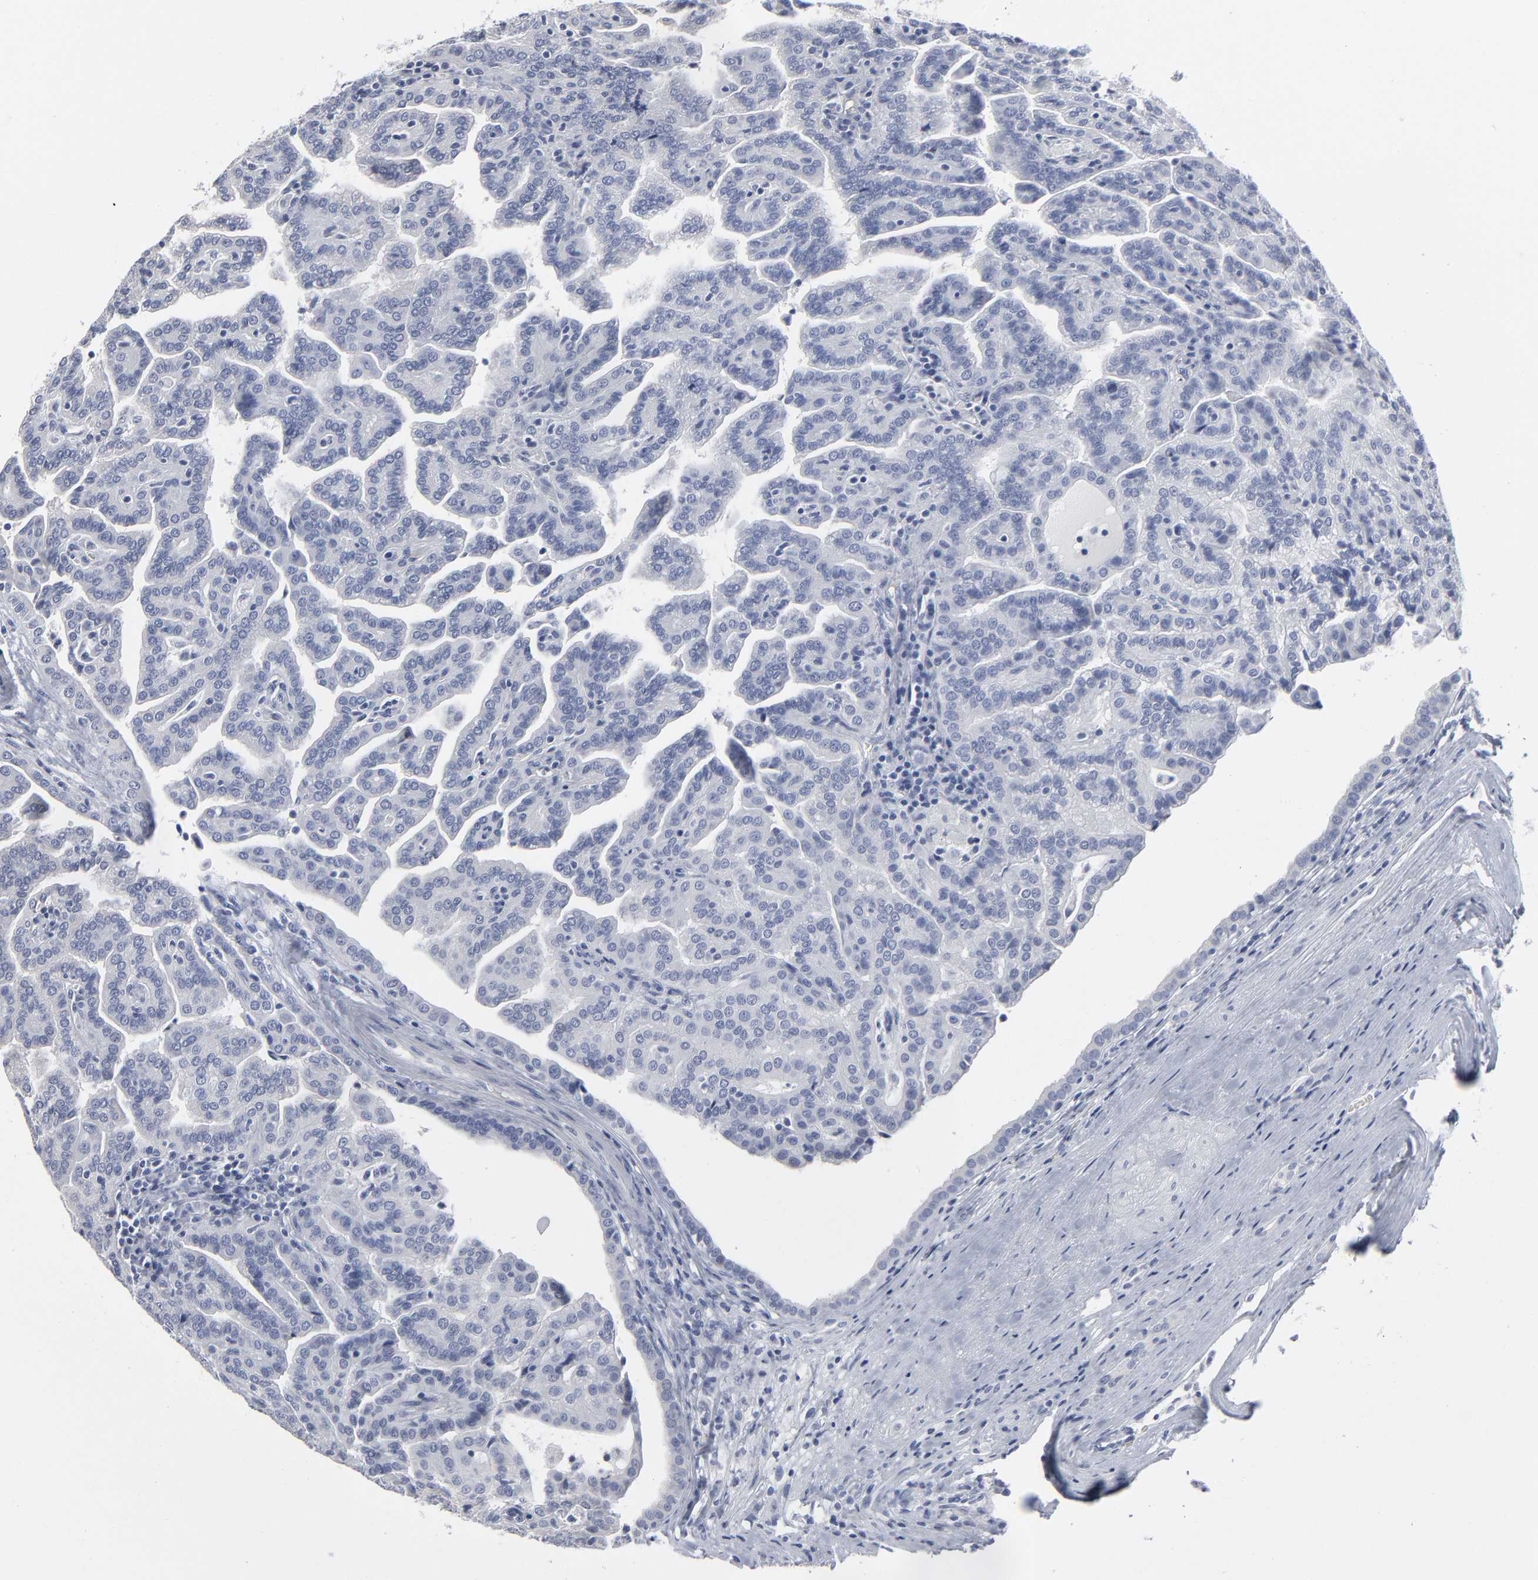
{"staining": {"intensity": "negative", "quantity": "none", "location": "none"}, "tissue": "renal cancer", "cell_type": "Tumor cells", "image_type": "cancer", "snomed": [{"axis": "morphology", "description": "Adenocarcinoma, NOS"}, {"axis": "topography", "description": "Kidney"}], "caption": "The histopathology image exhibits no staining of tumor cells in adenocarcinoma (renal).", "gene": "PAGE1", "patient": {"sex": "male", "age": 61}}